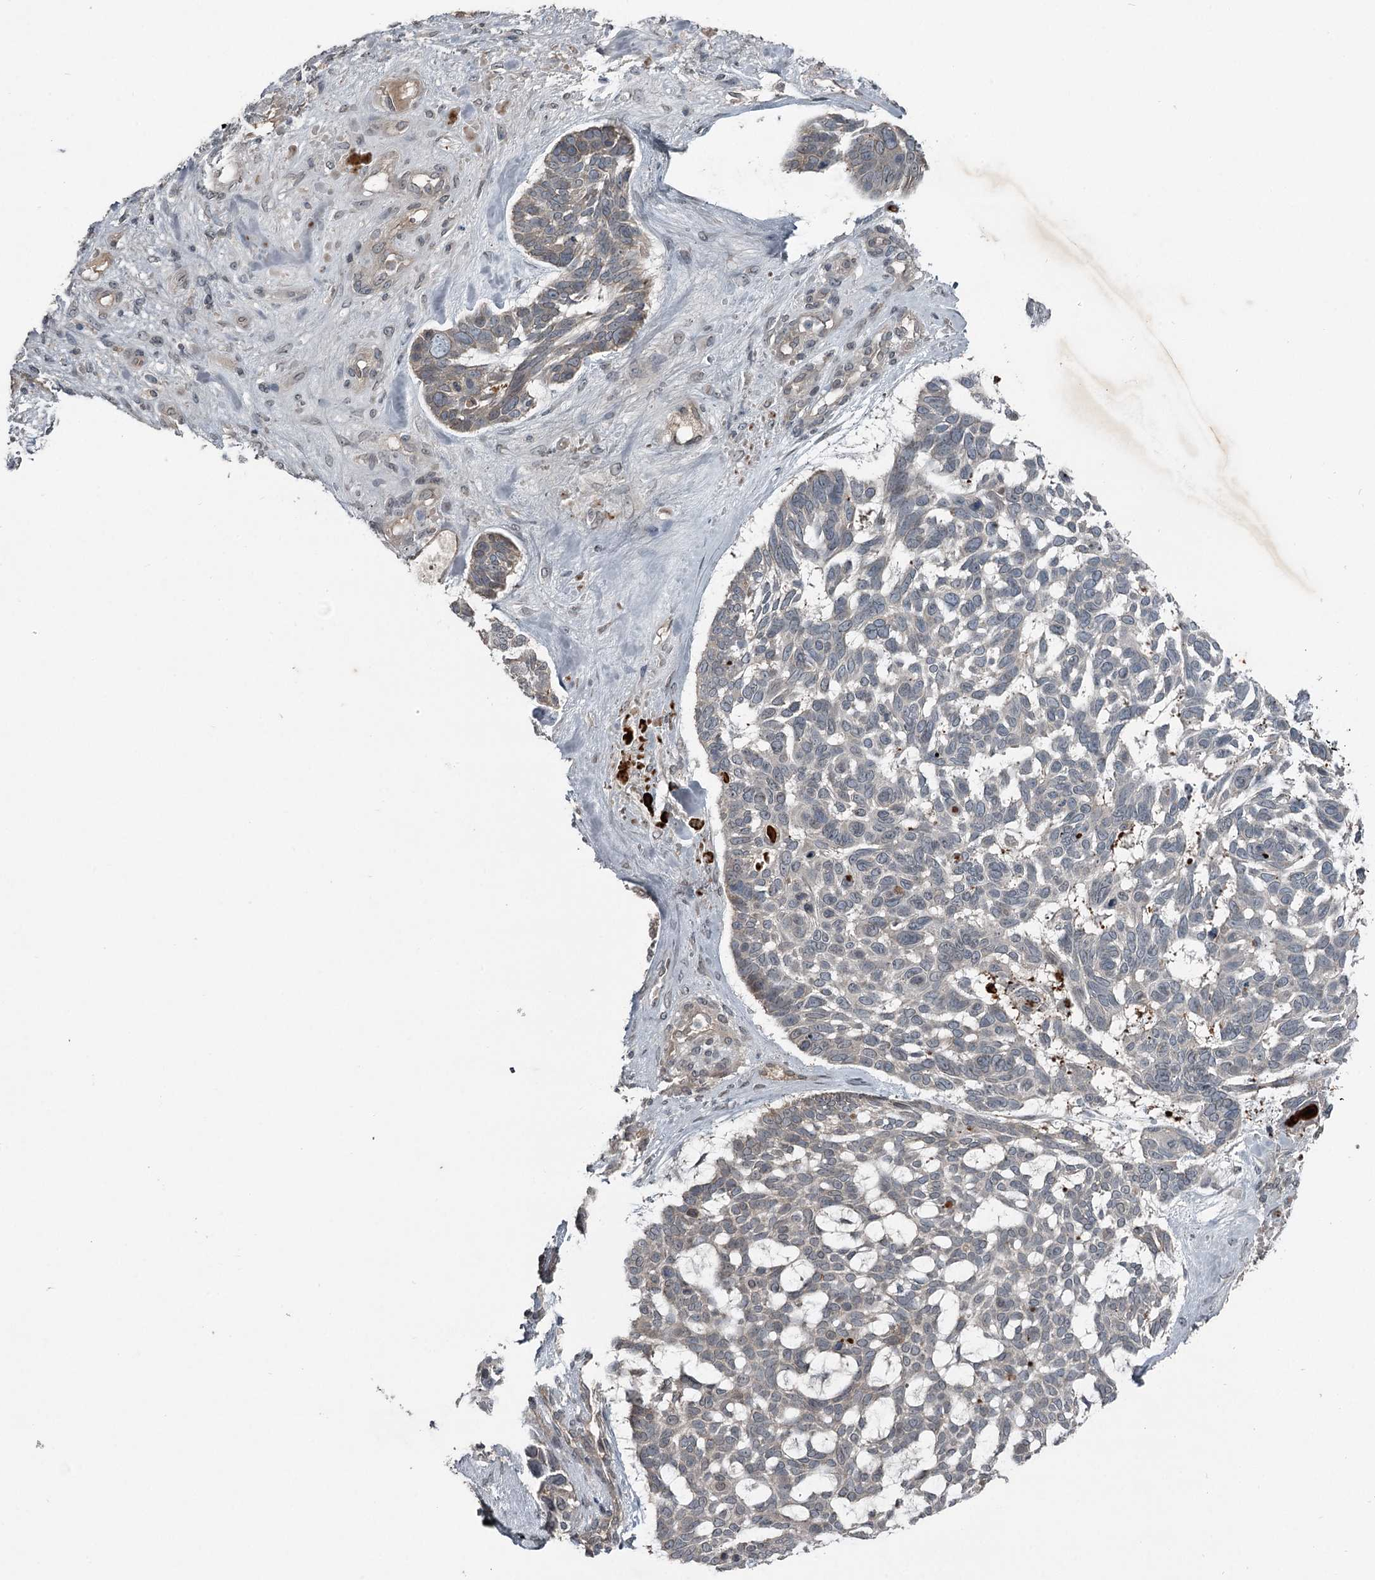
{"staining": {"intensity": "negative", "quantity": "none", "location": "none"}, "tissue": "skin cancer", "cell_type": "Tumor cells", "image_type": "cancer", "snomed": [{"axis": "morphology", "description": "Basal cell carcinoma"}, {"axis": "topography", "description": "Skin"}], "caption": "Skin basal cell carcinoma was stained to show a protein in brown. There is no significant positivity in tumor cells. Nuclei are stained in blue.", "gene": "SLC39A8", "patient": {"sex": "male", "age": 88}}